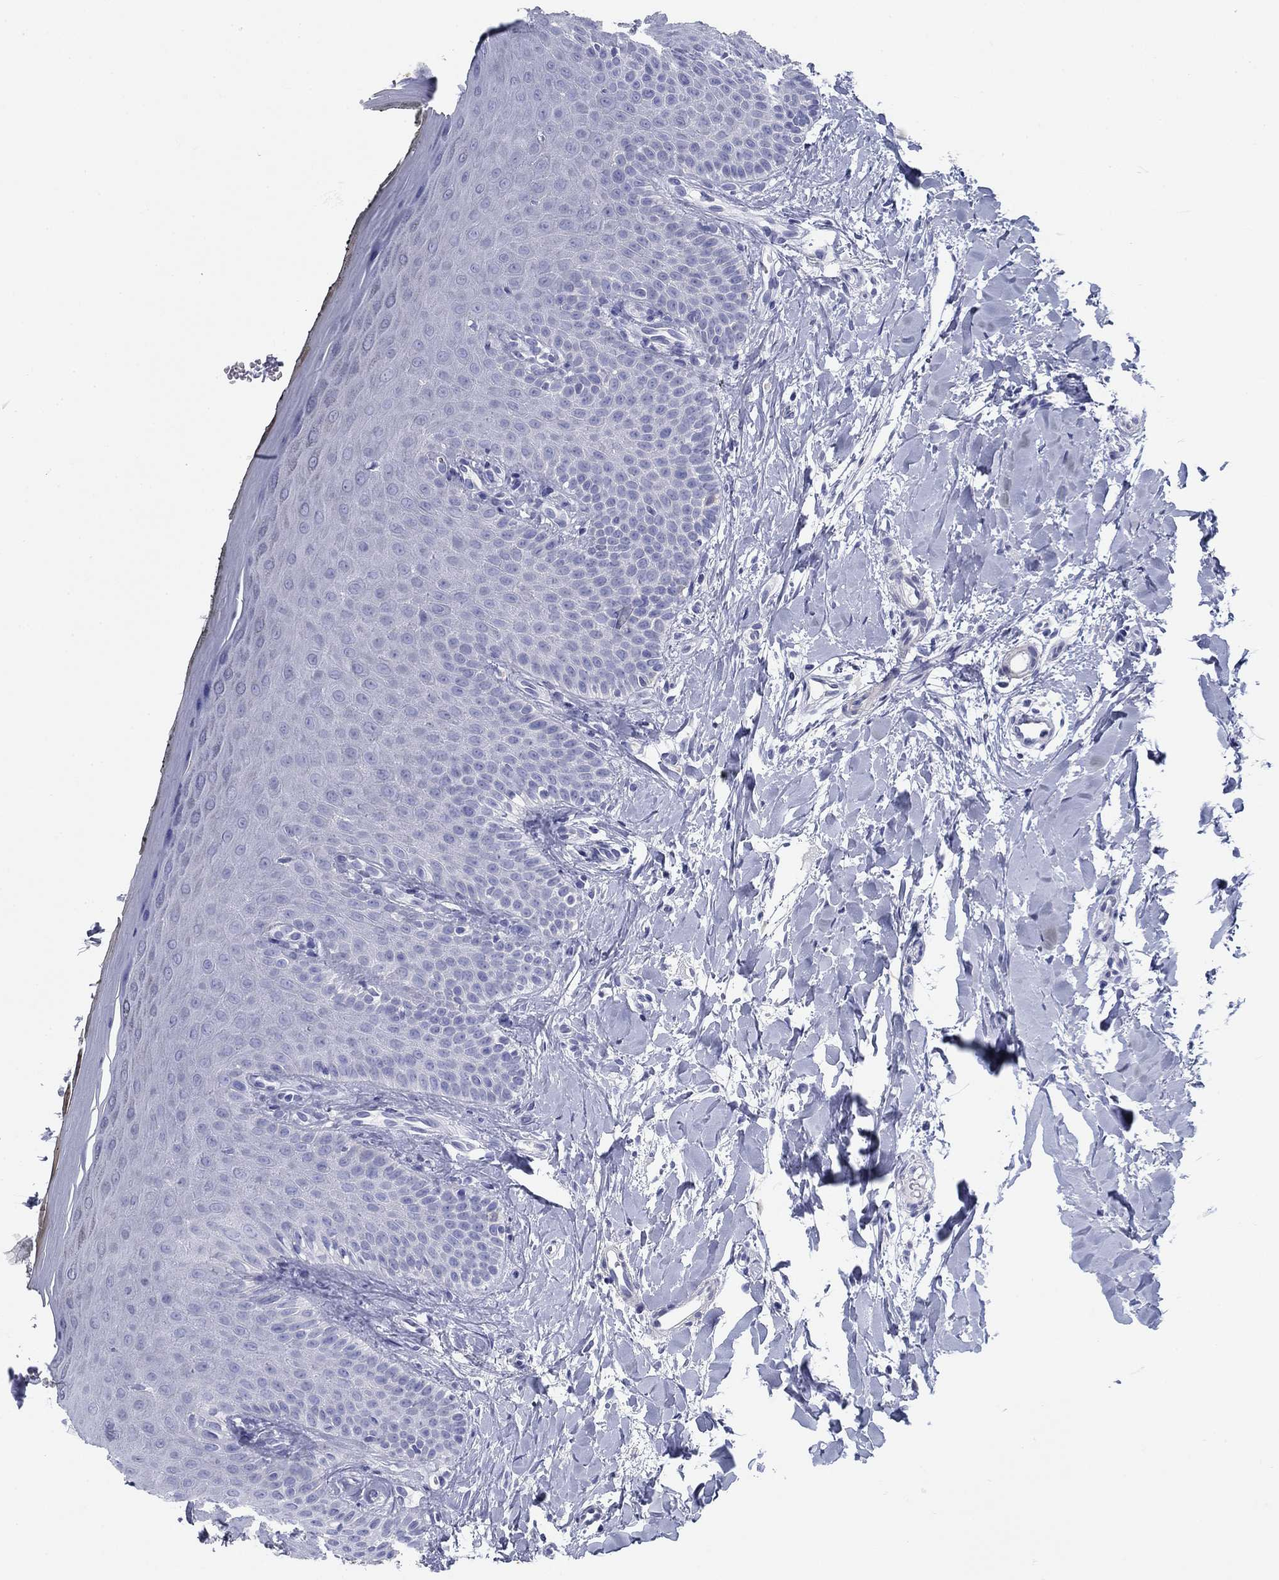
{"staining": {"intensity": "negative", "quantity": "none", "location": "none"}, "tissue": "oral mucosa", "cell_type": "Squamous epithelial cells", "image_type": "normal", "snomed": [{"axis": "morphology", "description": "Normal tissue, NOS"}, {"axis": "topography", "description": "Oral tissue"}], "caption": "This is an immunohistochemistry photomicrograph of benign human oral mucosa. There is no expression in squamous epithelial cells.", "gene": "PRKCG", "patient": {"sex": "female", "age": 43}}